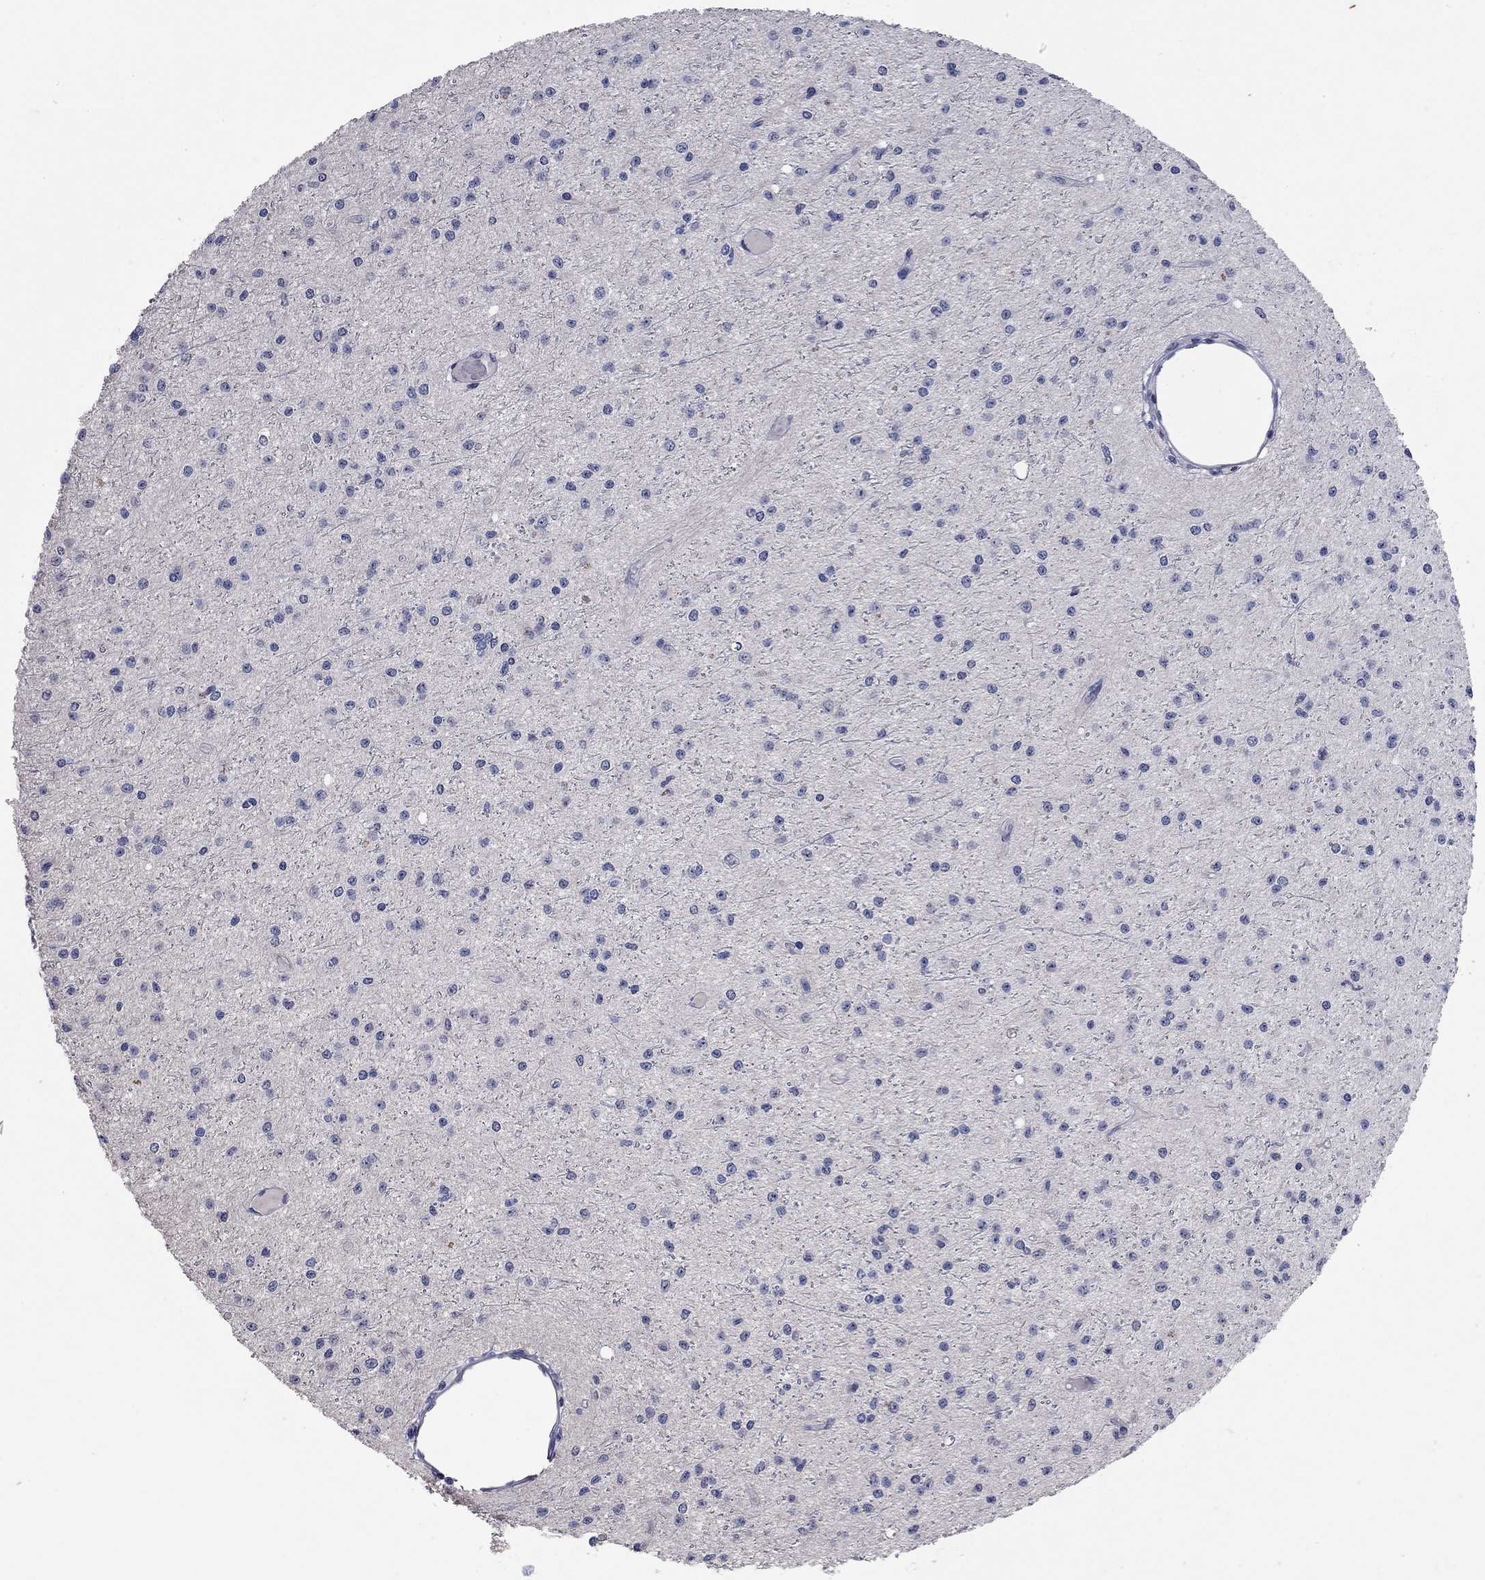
{"staining": {"intensity": "negative", "quantity": "none", "location": "none"}, "tissue": "glioma", "cell_type": "Tumor cells", "image_type": "cancer", "snomed": [{"axis": "morphology", "description": "Glioma, malignant, Low grade"}, {"axis": "topography", "description": "Brain"}], "caption": "Immunohistochemistry (IHC) micrograph of neoplastic tissue: human glioma stained with DAB reveals no significant protein positivity in tumor cells.", "gene": "SYT12", "patient": {"sex": "male", "age": 27}}